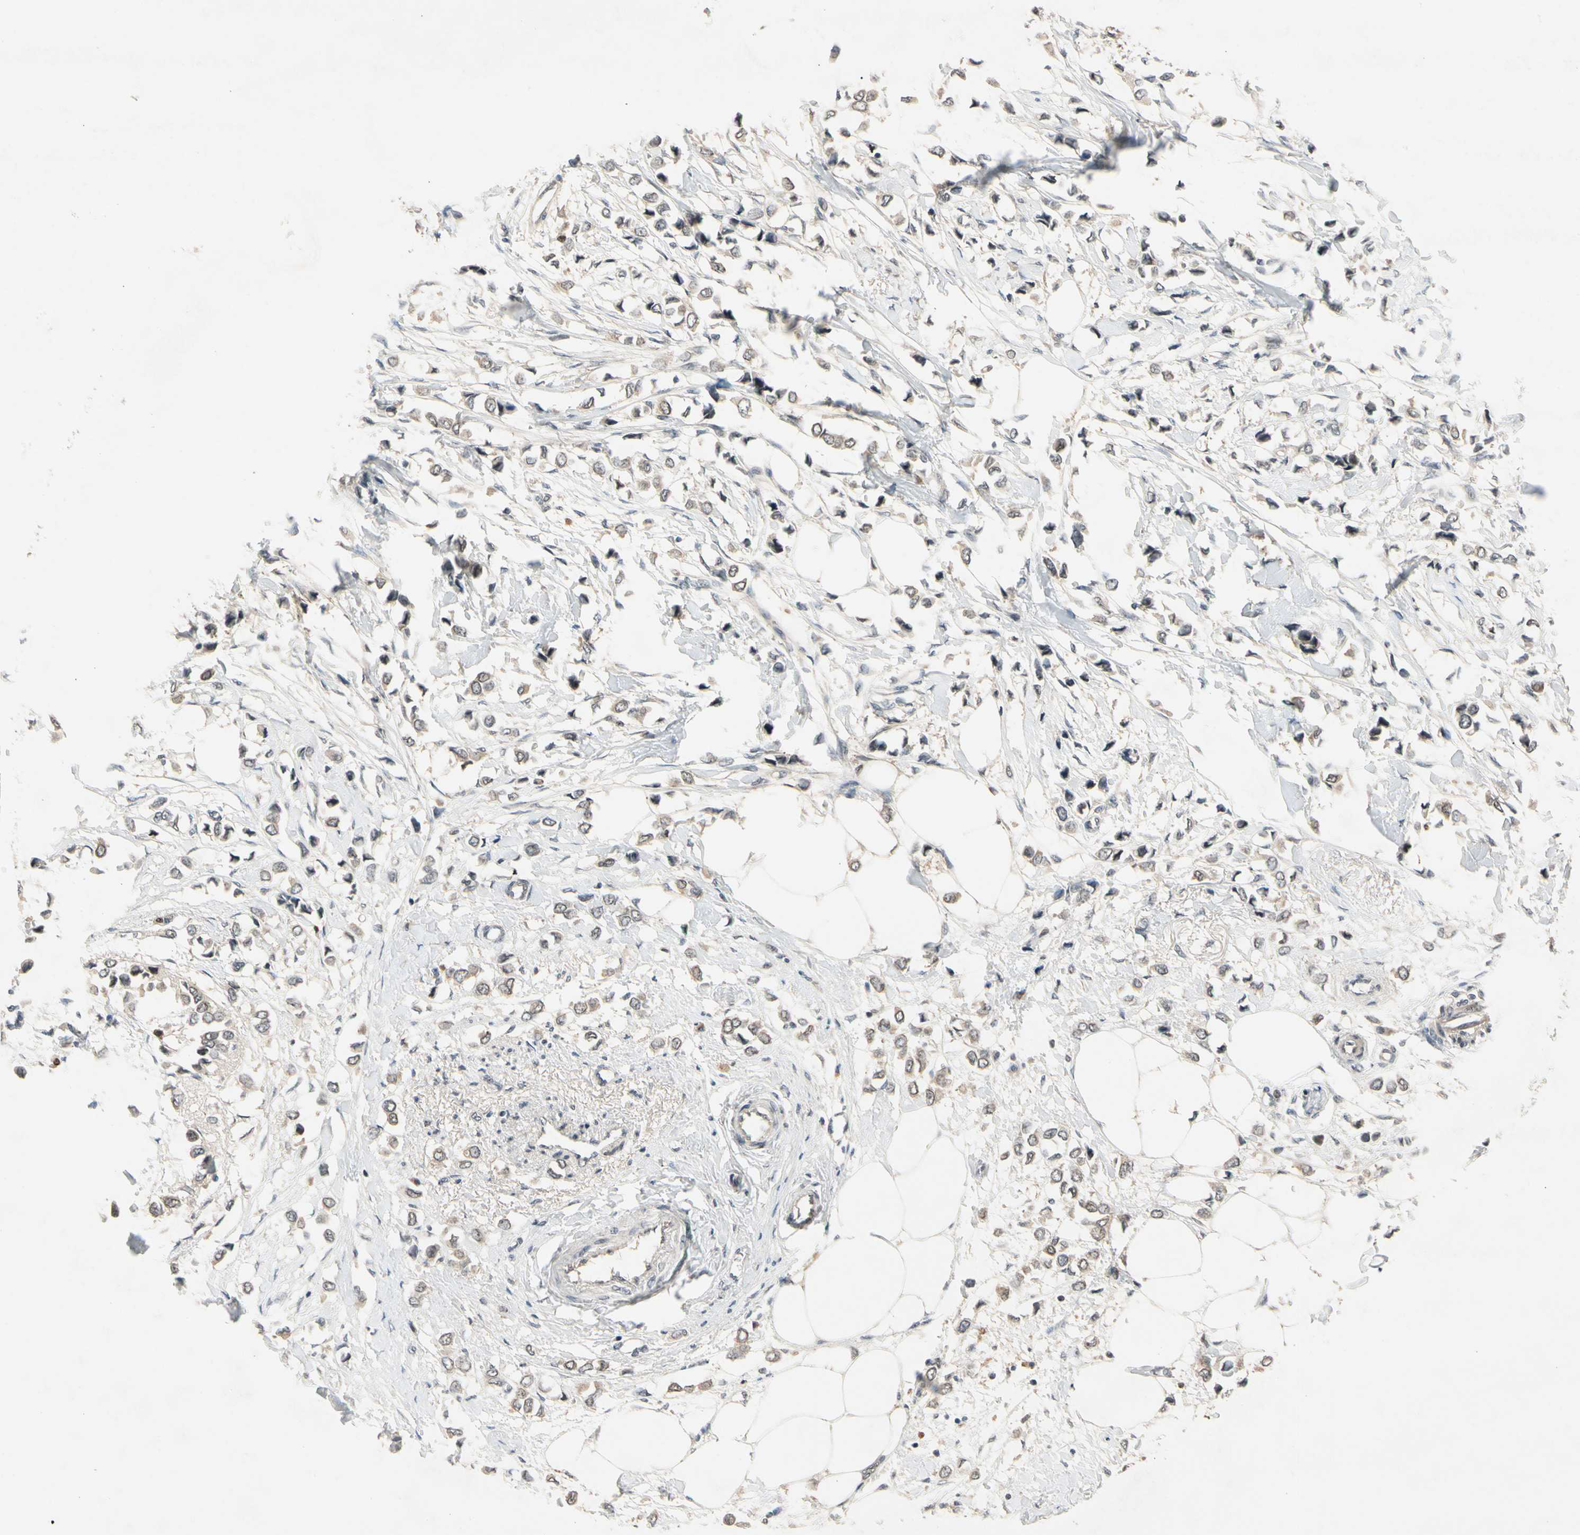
{"staining": {"intensity": "moderate", "quantity": ">75%", "location": "cytoplasmic/membranous"}, "tissue": "breast cancer", "cell_type": "Tumor cells", "image_type": "cancer", "snomed": [{"axis": "morphology", "description": "Lobular carcinoma"}, {"axis": "topography", "description": "Breast"}], "caption": "Breast lobular carcinoma stained with a brown dye reveals moderate cytoplasmic/membranous positive expression in approximately >75% of tumor cells.", "gene": "RIOX2", "patient": {"sex": "female", "age": 51}}